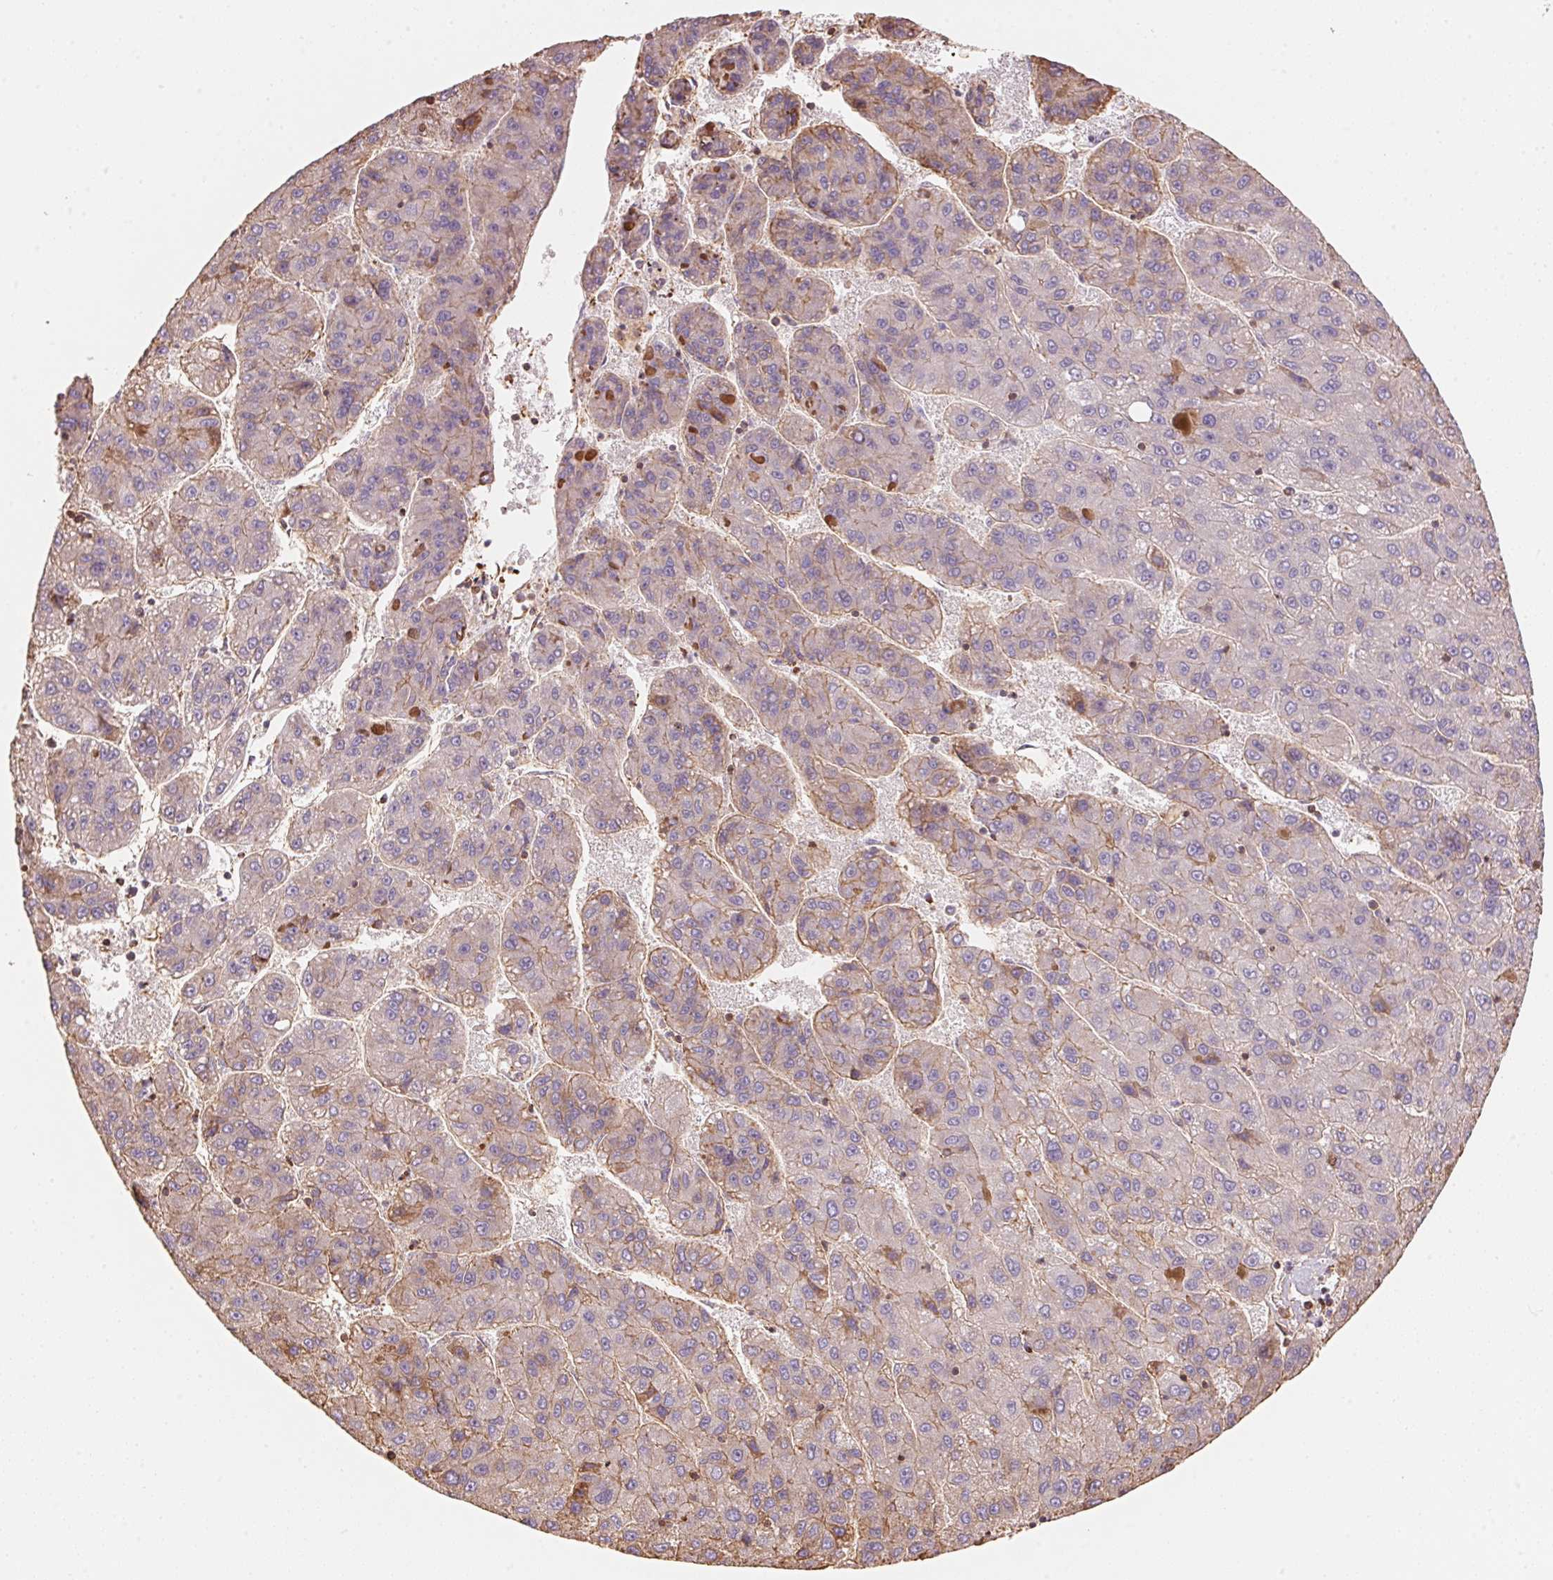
{"staining": {"intensity": "weak", "quantity": "<25%", "location": "cytoplasmic/membranous"}, "tissue": "liver cancer", "cell_type": "Tumor cells", "image_type": "cancer", "snomed": [{"axis": "morphology", "description": "Carcinoma, Hepatocellular, NOS"}, {"axis": "topography", "description": "Liver"}], "caption": "A high-resolution image shows IHC staining of liver hepatocellular carcinoma, which displays no significant positivity in tumor cells.", "gene": "FRAS1", "patient": {"sex": "female", "age": 82}}